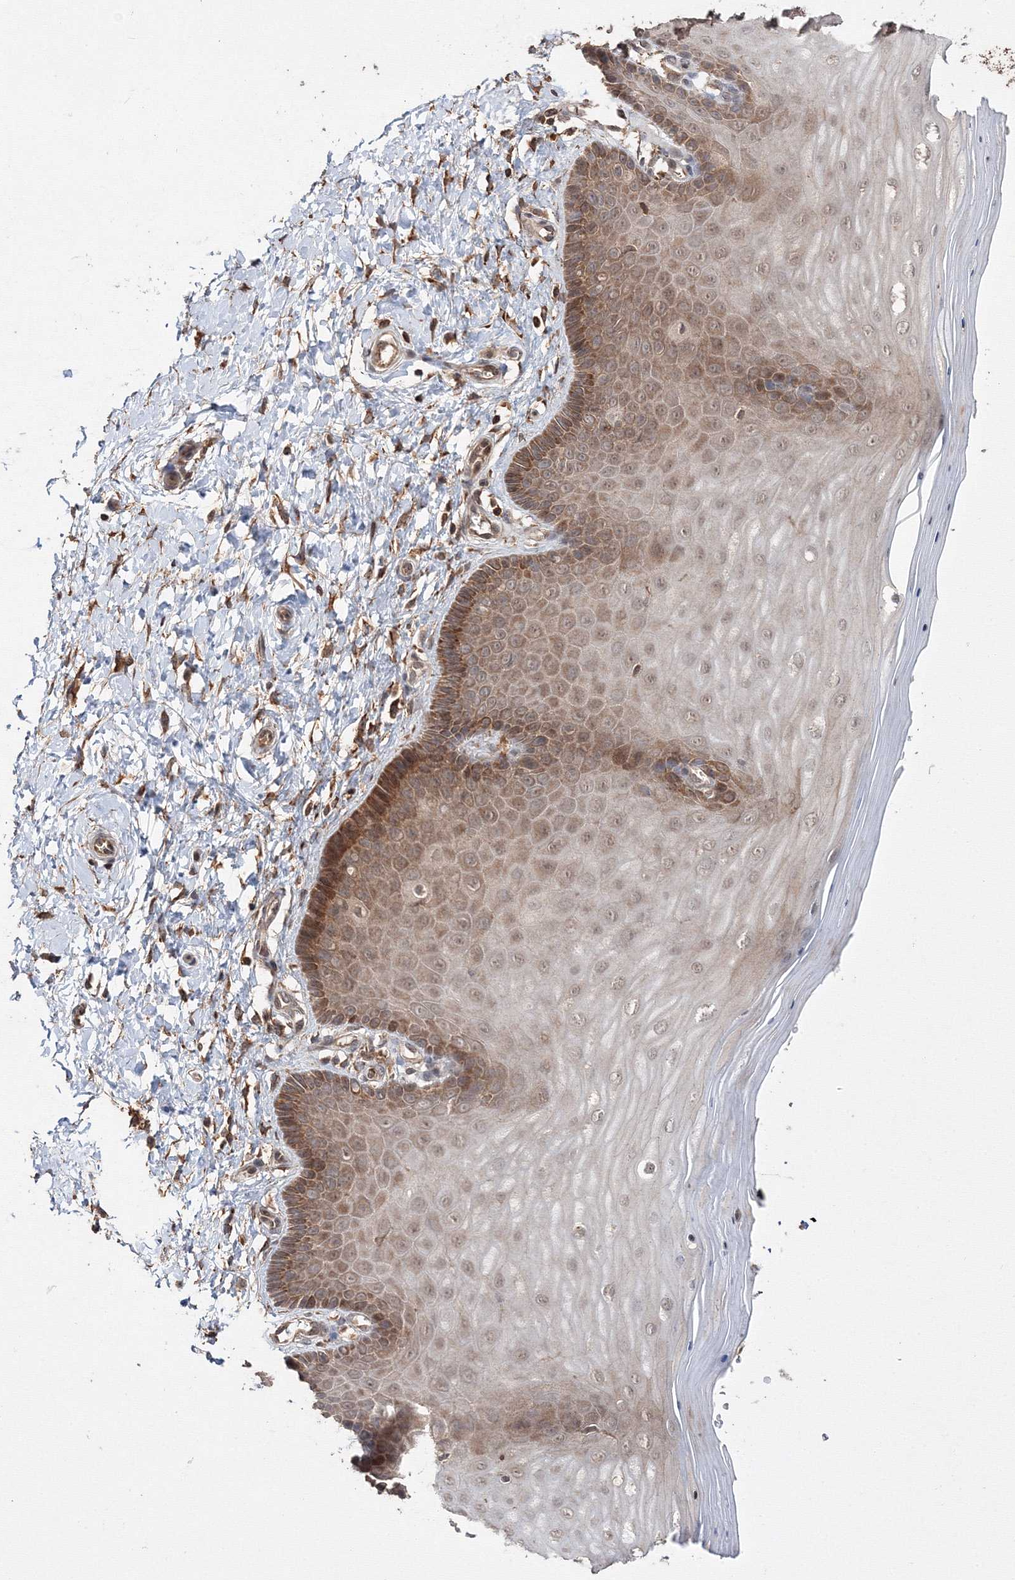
{"staining": {"intensity": "strong", "quantity": ">75%", "location": "cytoplasmic/membranous"}, "tissue": "cervix", "cell_type": "Glandular cells", "image_type": "normal", "snomed": [{"axis": "morphology", "description": "Normal tissue, NOS"}, {"axis": "topography", "description": "Cervix"}], "caption": "Brown immunohistochemical staining in benign cervix displays strong cytoplasmic/membranous positivity in approximately >75% of glandular cells.", "gene": "DDO", "patient": {"sex": "female", "age": 55}}